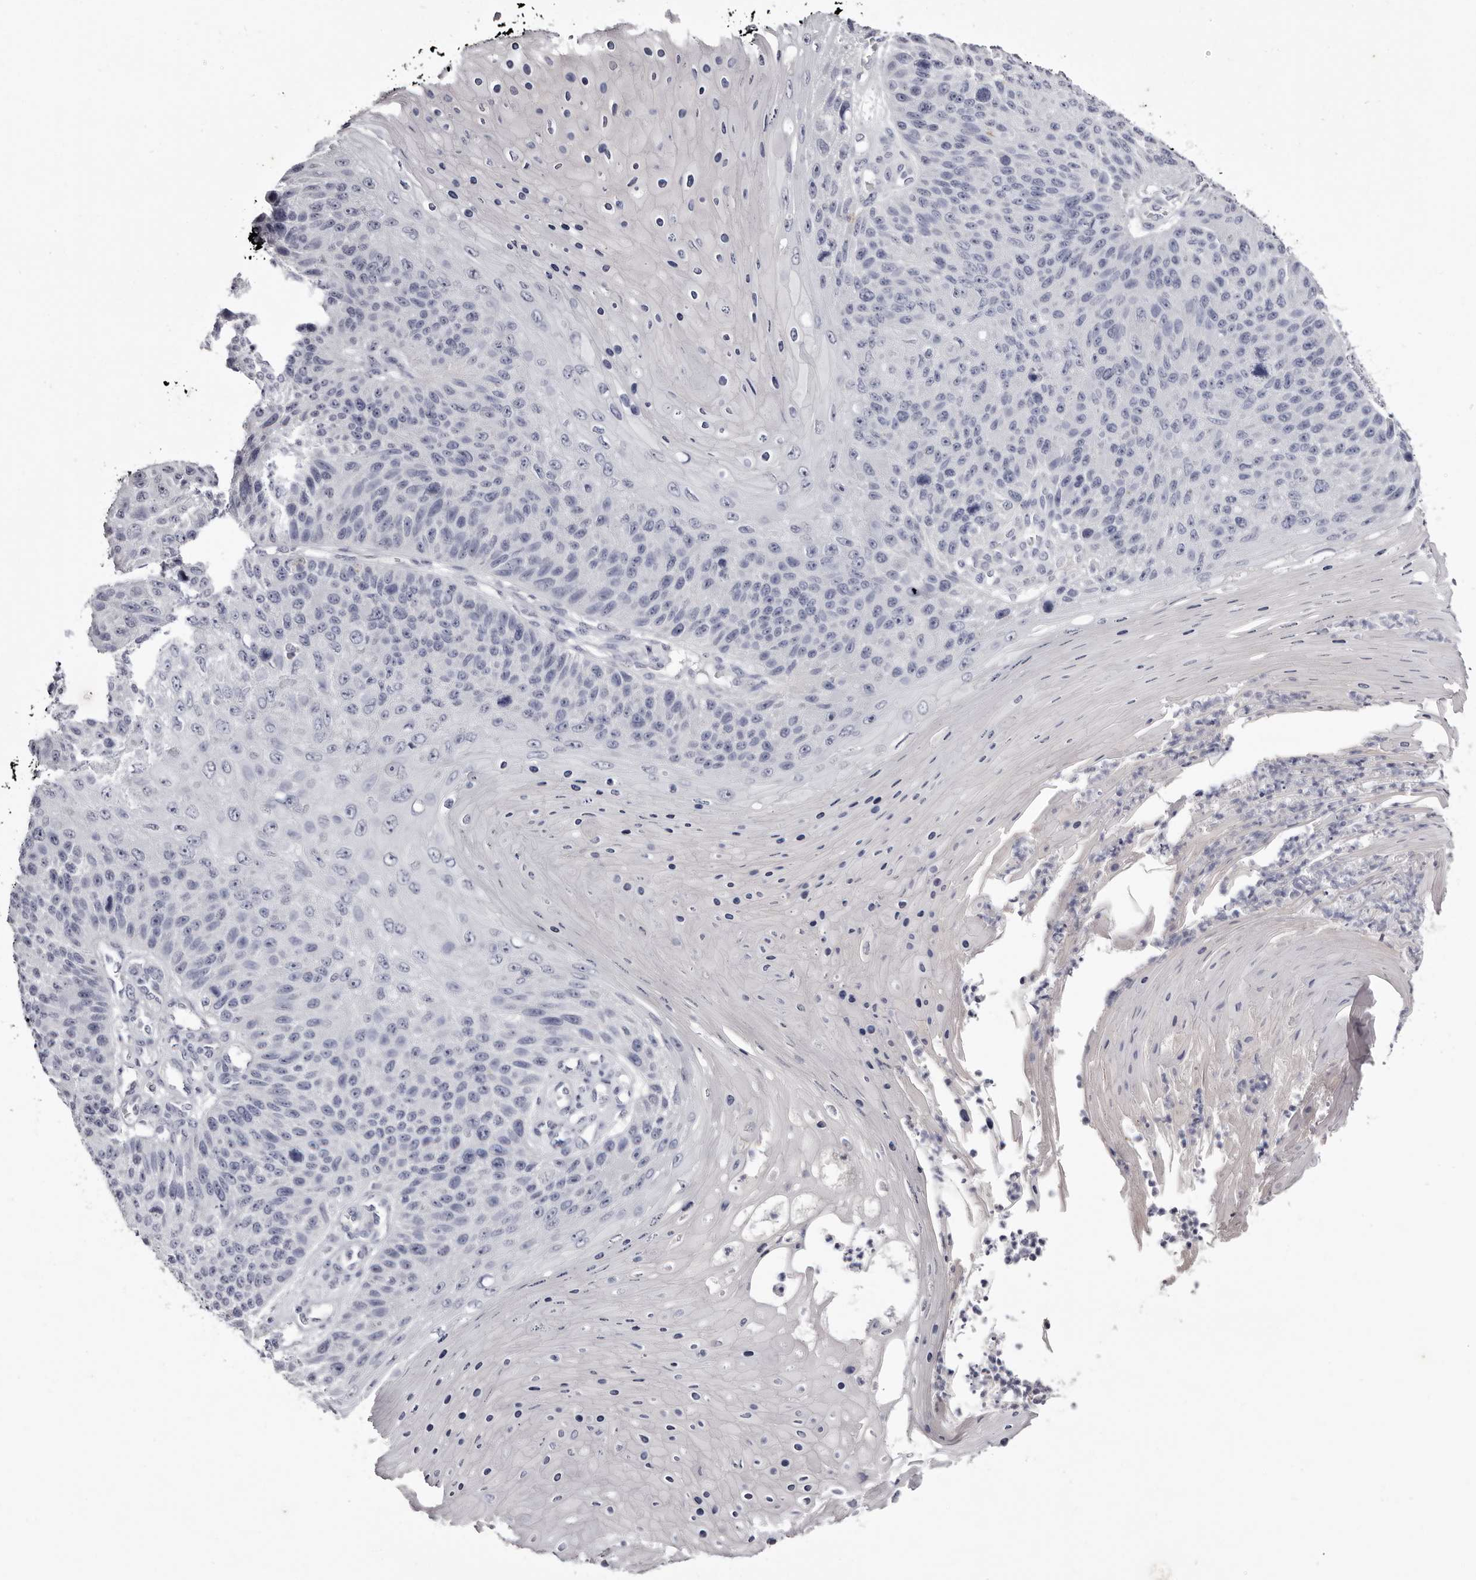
{"staining": {"intensity": "negative", "quantity": "none", "location": "none"}, "tissue": "skin cancer", "cell_type": "Tumor cells", "image_type": "cancer", "snomed": [{"axis": "morphology", "description": "Squamous cell carcinoma, NOS"}, {"axis": "topography", "description": "Skin"}], "caption": "Immunohistochemistry photomicrograph of squamous cell carcinoma (skin) stained for a protein (brown), which shows no expression in tumor cells.", "gene": "CA6", "patient": {"sex": "female", "age": 88}}